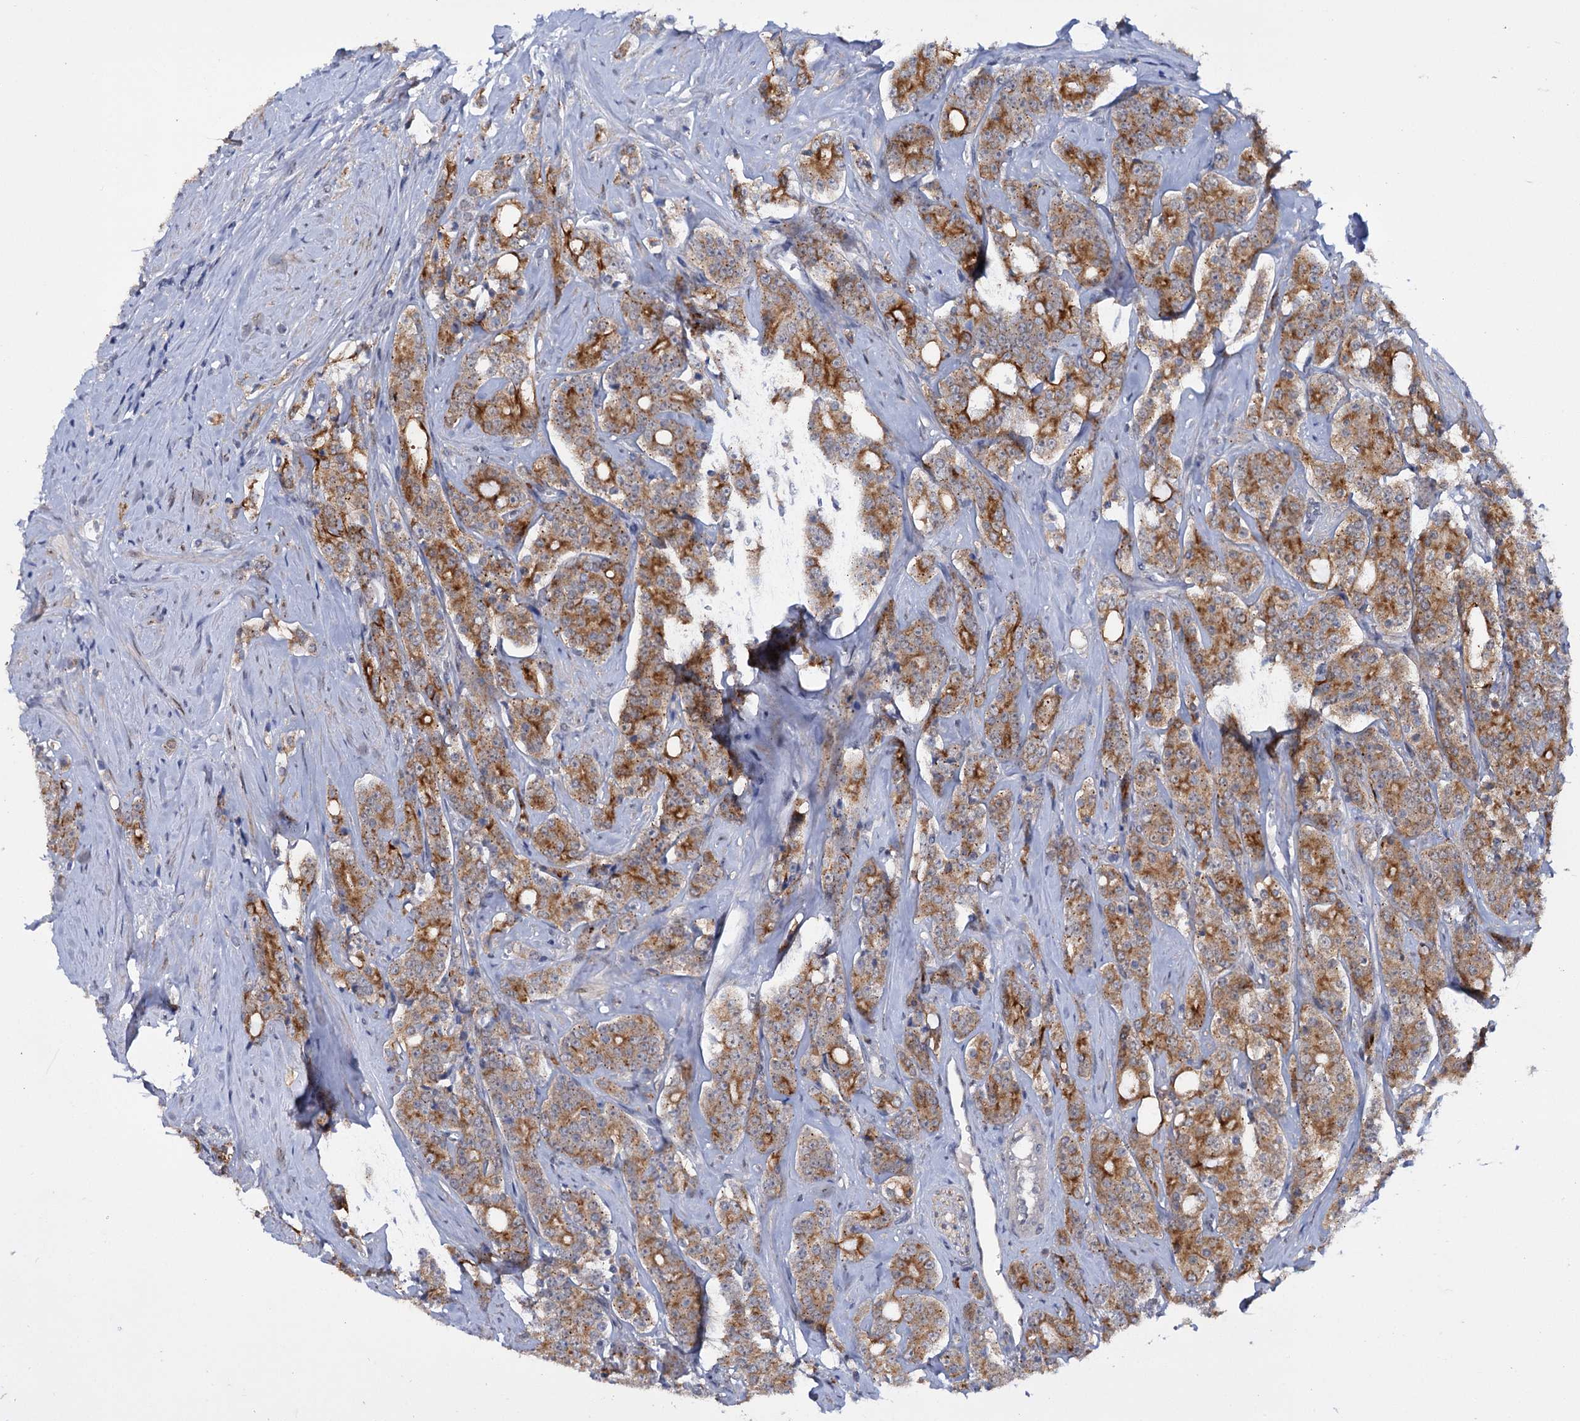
{"staining": {"intensity": "moderate", "quantity": ">75%", "location": "cytoplasmic/membranous"}, "tissue": "prostate cancer", "cell_type": "Tumor cells", "image_type": "cancer", "snomed": [{"axis": "morphology", "description": "Adenocarcinoma, High grade"}, {"axis": "topography", "description": "Prostate"}], "caption": "Protein expression analysis of human prostate high-grade adenocarcinoma reveals moderate cytoplasmic/membranous staining in approximately >75% of tumor cells.", "gene": "MID1IP1", "patient": {"sex": "male", "age": 62}}